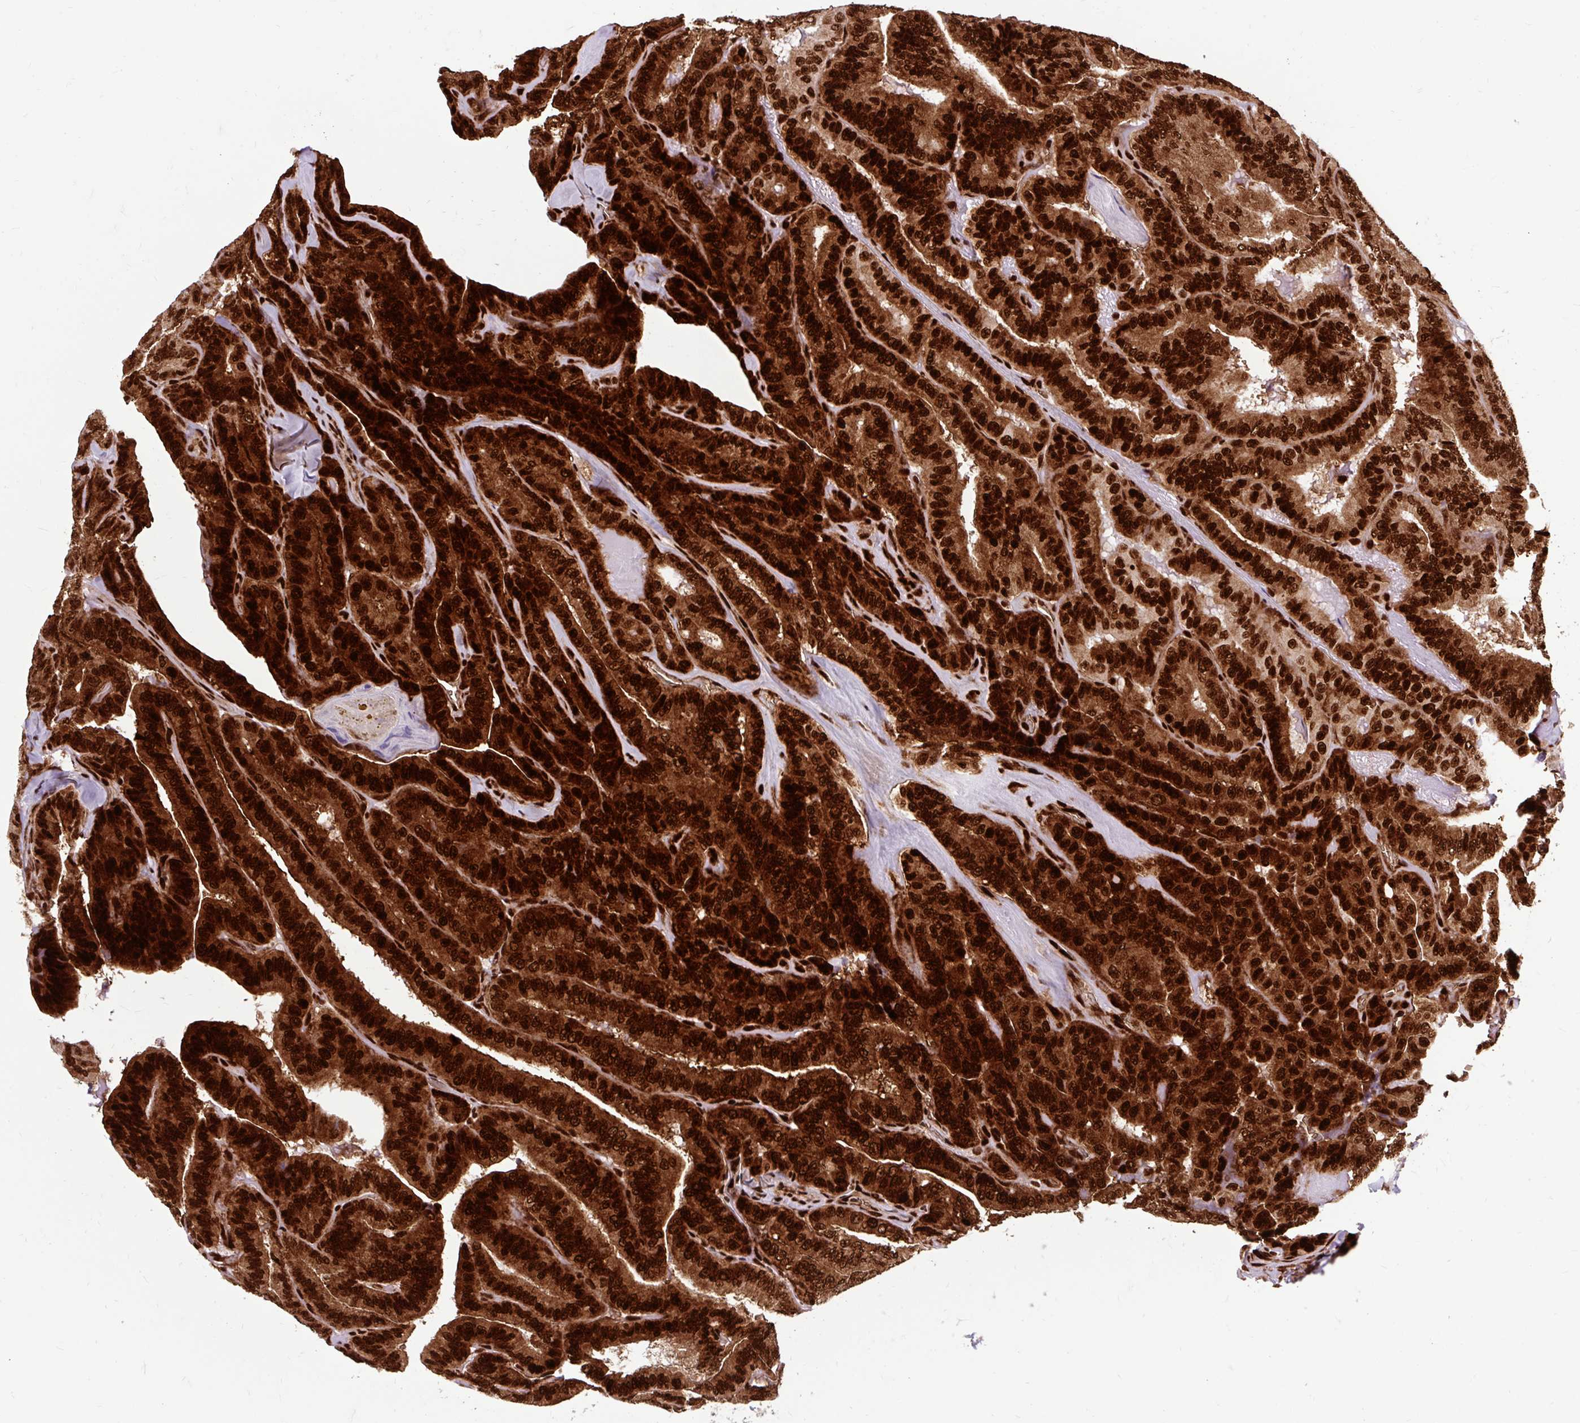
{"staining": {"intensity": "strong", "quantity": ">75%", "location": "cytoplasmic/membranous,nuclear"}, "tissue": "thyroid cancer", "cell_type": "Tumor cells", "image_type": "cancer", "snomed": [{"axis": "morphology", "description": "Papillary adenocarcinoma, NOS"}, {"axis": "topography", "description": "Thyroid gland"}], "caption": "An immunohistochemistry (IHC) photomicrograph of neoplastic tissue is shown. Protein staining in brown shows strong cytoplasmic/membranous and nuclear positivity in papillary adenocarcinoma (thyroid) within tumor cells. (DAB (3,3'-diaminobenzidine) IHC with brightfield microscopy, high magnification).", "gene": "FUS", "patient": {"sex": "male", "age": 61}}